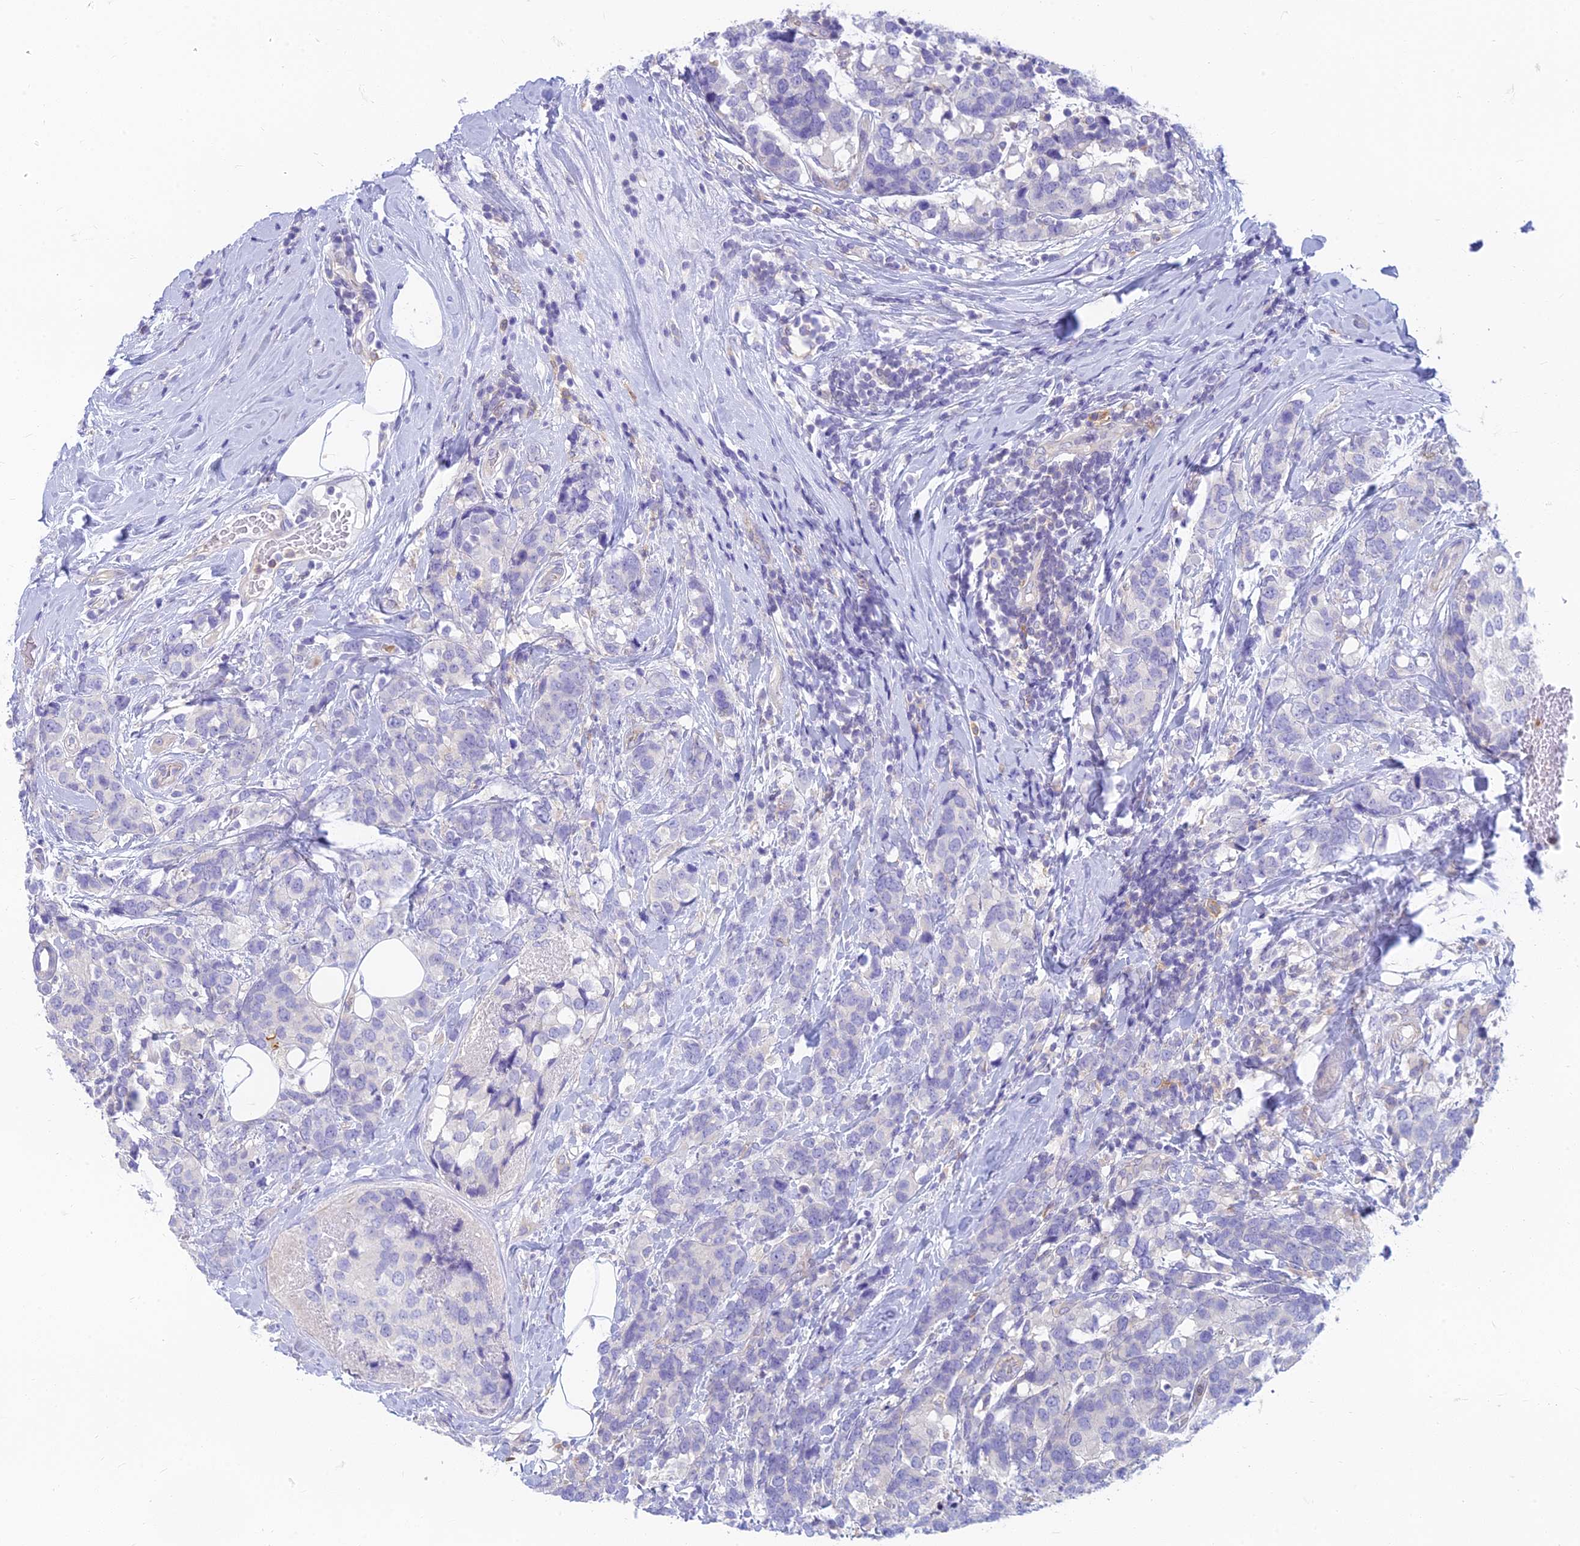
{"staining": {"intensity": "negative", "quantity": "none", "location": "none"}, "tissue": "breast cancer", "cell_type": "Tumor cells", "image_type": "cancer", "snomed": [{"axis": "morphology", "description": "Lobular carcinoma"}, {"axis": "topography", "description": "Breast"}], "caption": "Tumor cells are negative for brown protein staining in lobular carcinoma (breast).", "gene": "STRN4", "patient": {"sex": "female", "age": 59}}